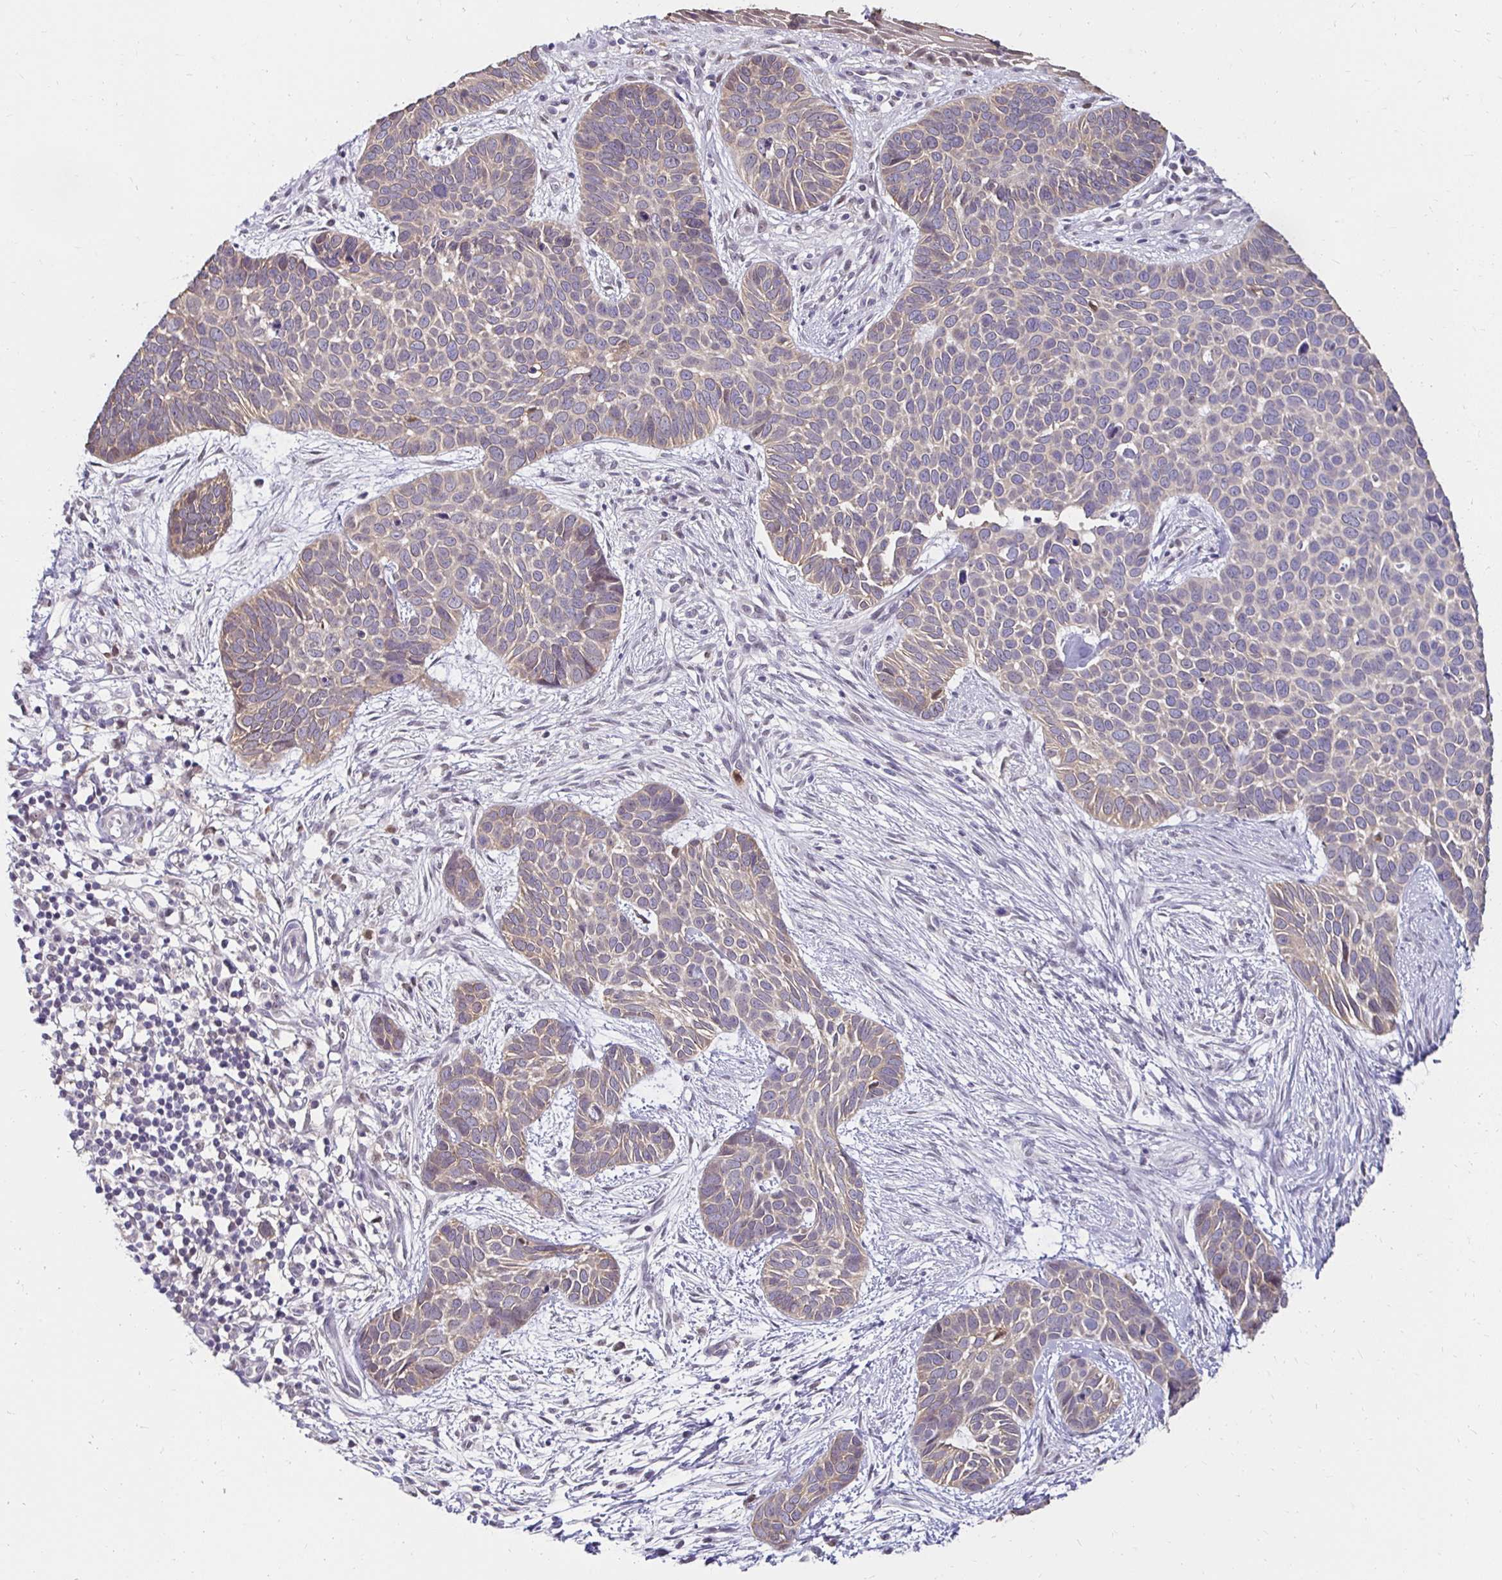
{"staining": {"intensity": "weak", "quantity": "25%-75%", "location": "cytoplasmic/membranous"}, "tissue": "skin cancer", "cell_type": "Tumor cells", "image_type": "cancer", "snomed": [{"axis": "morphology", "description": "Basal cell carcinoma"}, {"axis": "topography", "description": "Skin"}], "caption": "Immunohistochemical staining of human basal cell carcinoma (skin) shows low levels of weak cytoplasmic/membranous expression in about 25%-75% of tumor cells.", "gene": "PADI2", "patient": {"sex": "male", "age": 69}}